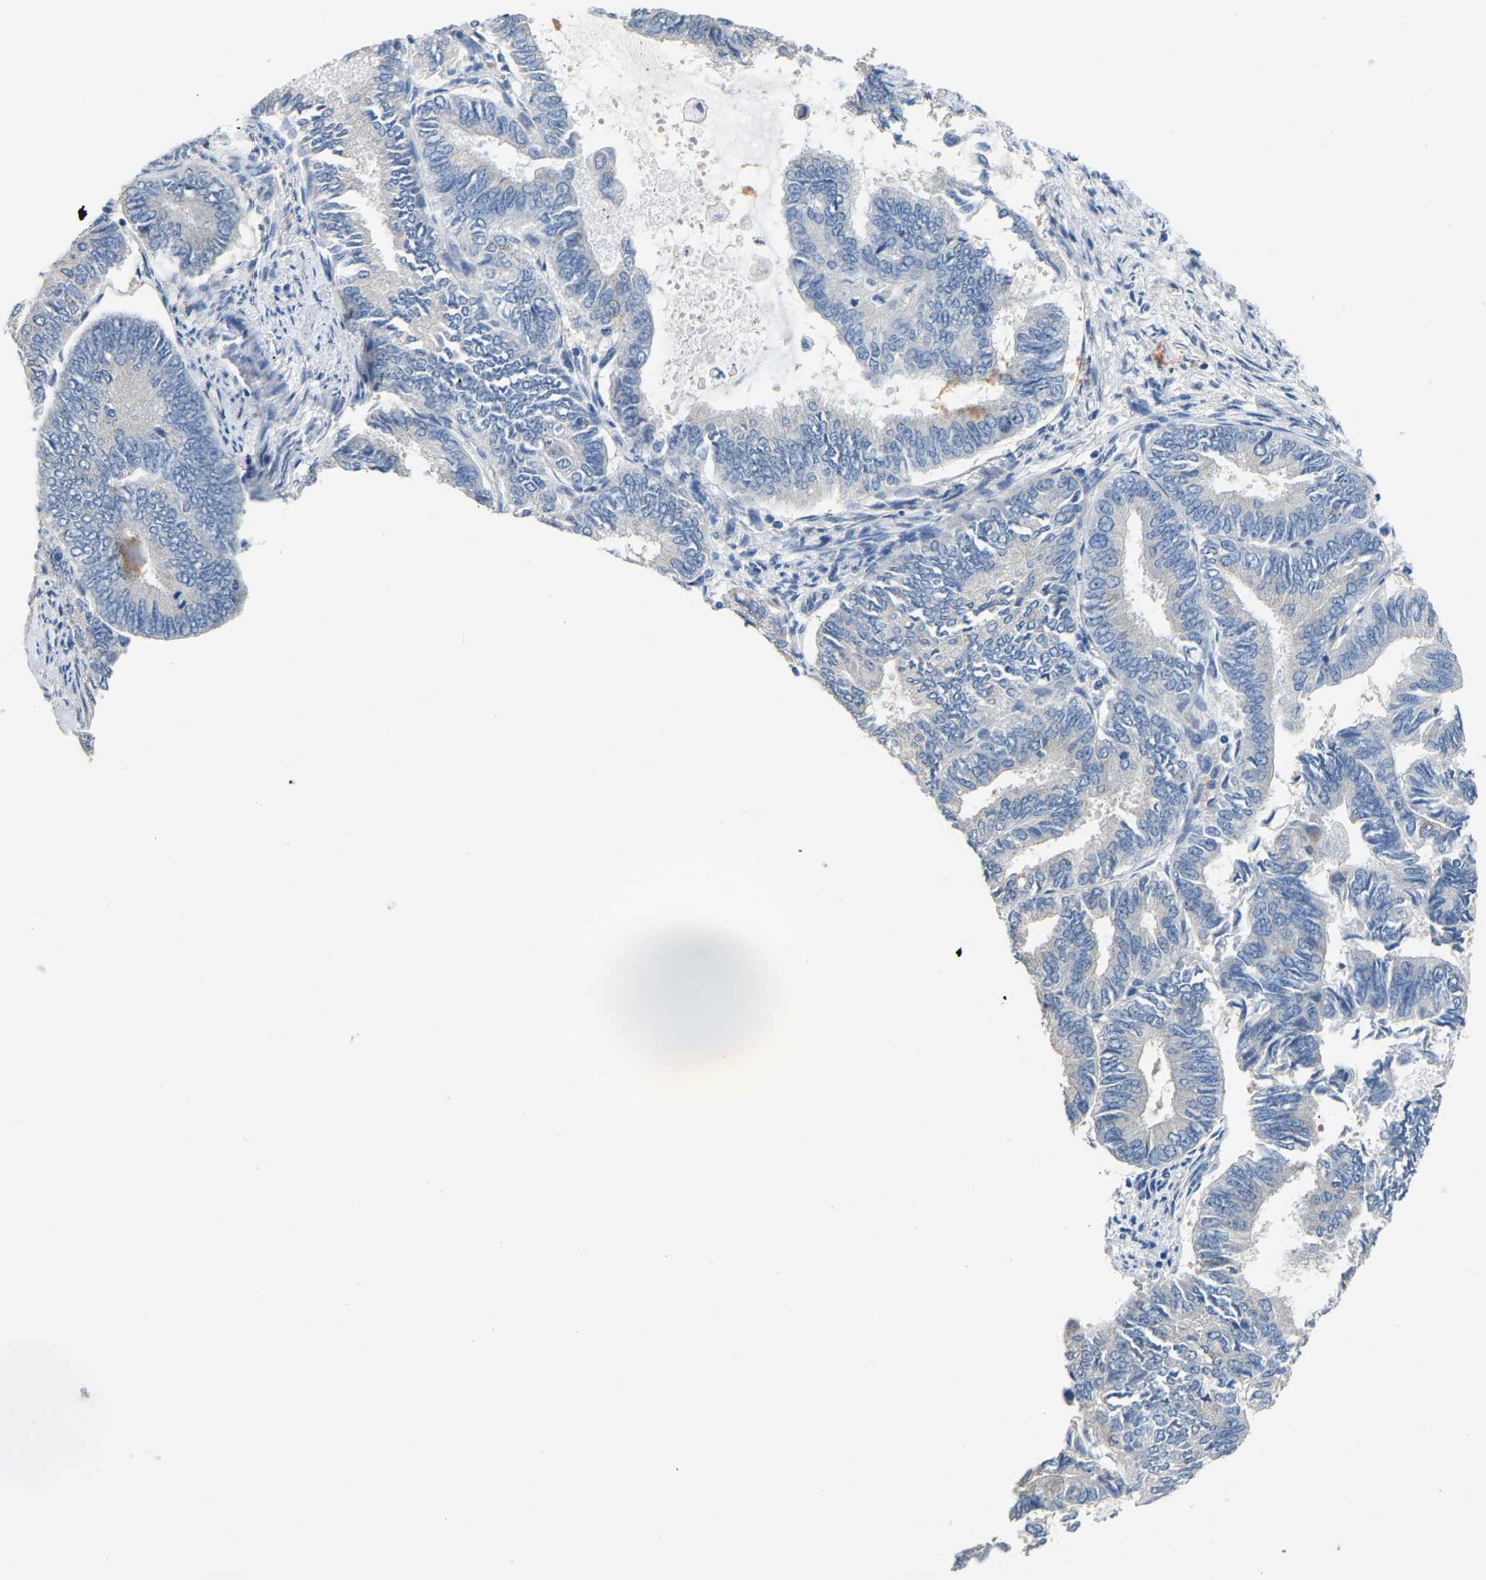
{"staining": {"intensity": "negative", "quantity": "none", "location": "none"}, "tissue": "endometrial cancer", "cell_type": "Tumor cells", "image_type": "cancer", "snomed": [{"axis": "morphology", "description": "Adenocarcinoma, NOS"}, {"axis": "topography", "description": "Endometrium"}], "caption": "Tumor cells are negative for protein expression in human adenocarcinoma (endometrial).", "gene": "HIGD2B", "patient": {"sex": "female", "age": 86}}